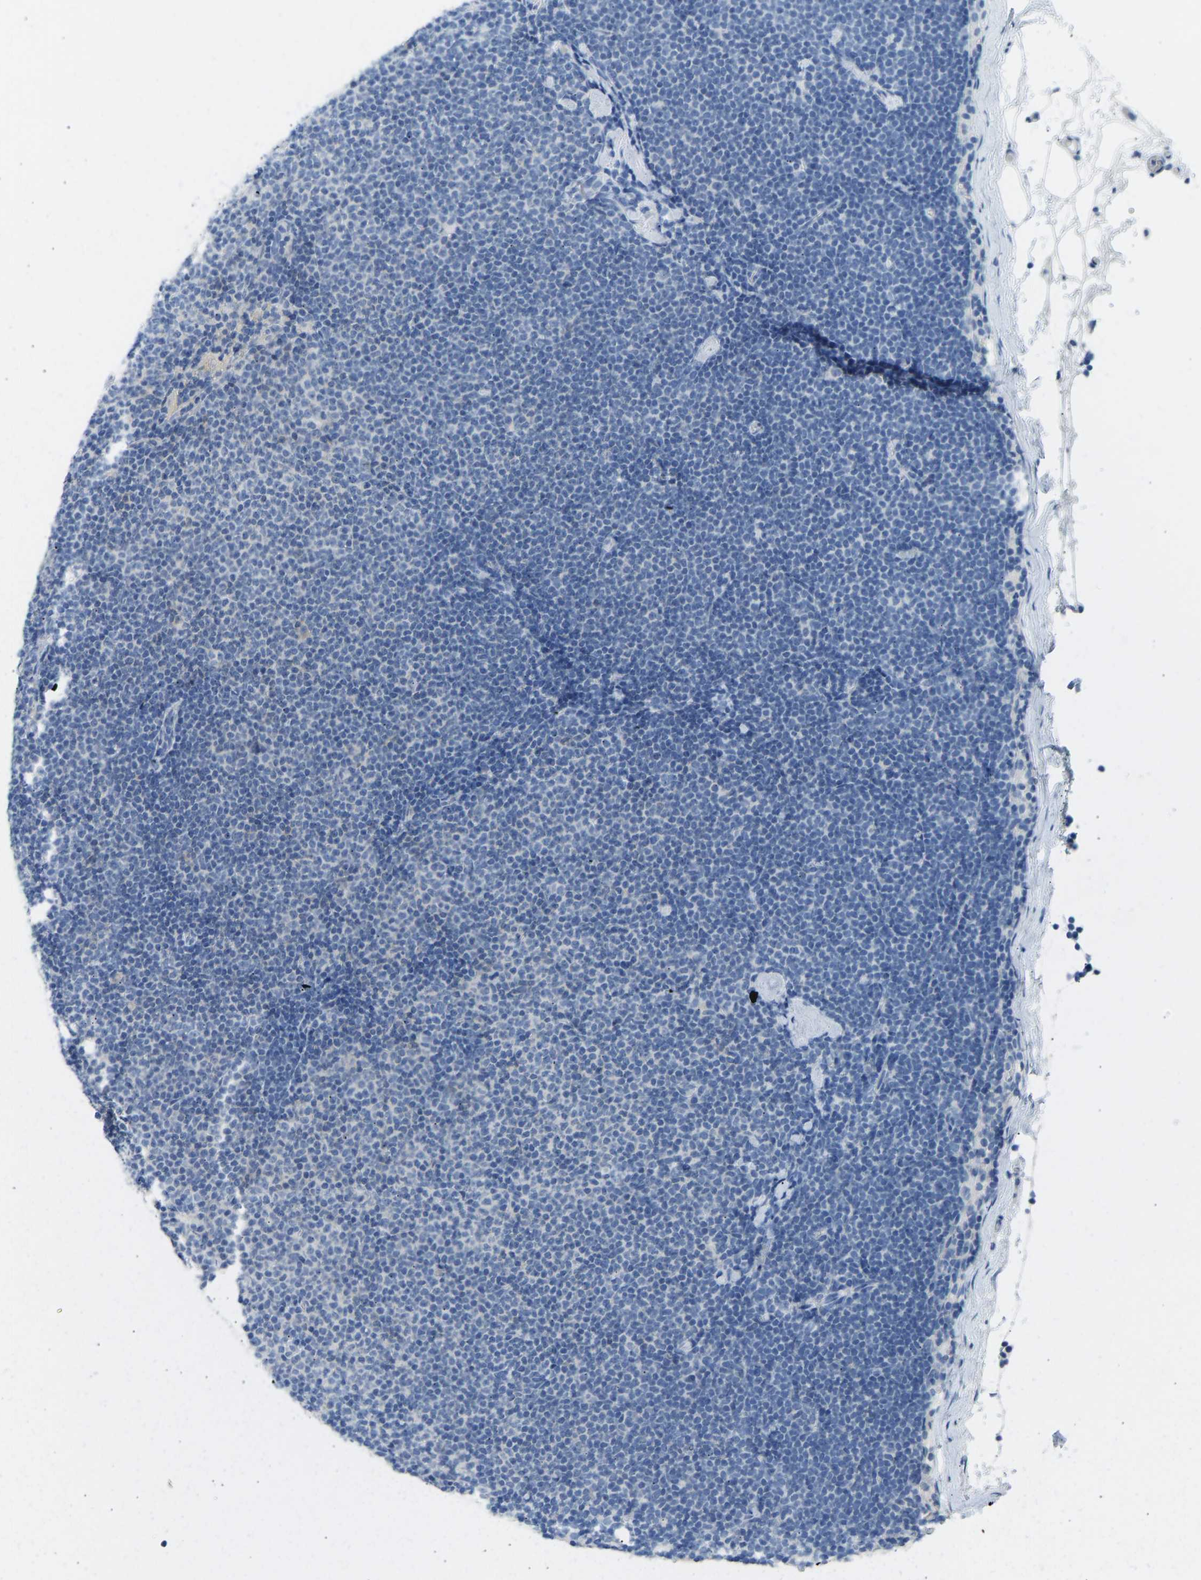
{"staining": {"intensity": "negative", "quantity": "none", "location": "none"}, "tissue": "lymphoma", "cell_type": "Tumor cells", "image_type": "cancer", "snomed": [{"axis": "morphology", "description": "Malignant lymphoma, non-Hodgkin's type, Low grade"}, {"axis": "topography", "description": "Lymph node"}], "caption": "DAB immunohistochemical staining of lymphoma shows no significant expression in tumor cells.", "gene": "ATP1A1", "patient": {"sex": "female", "age": 53}}